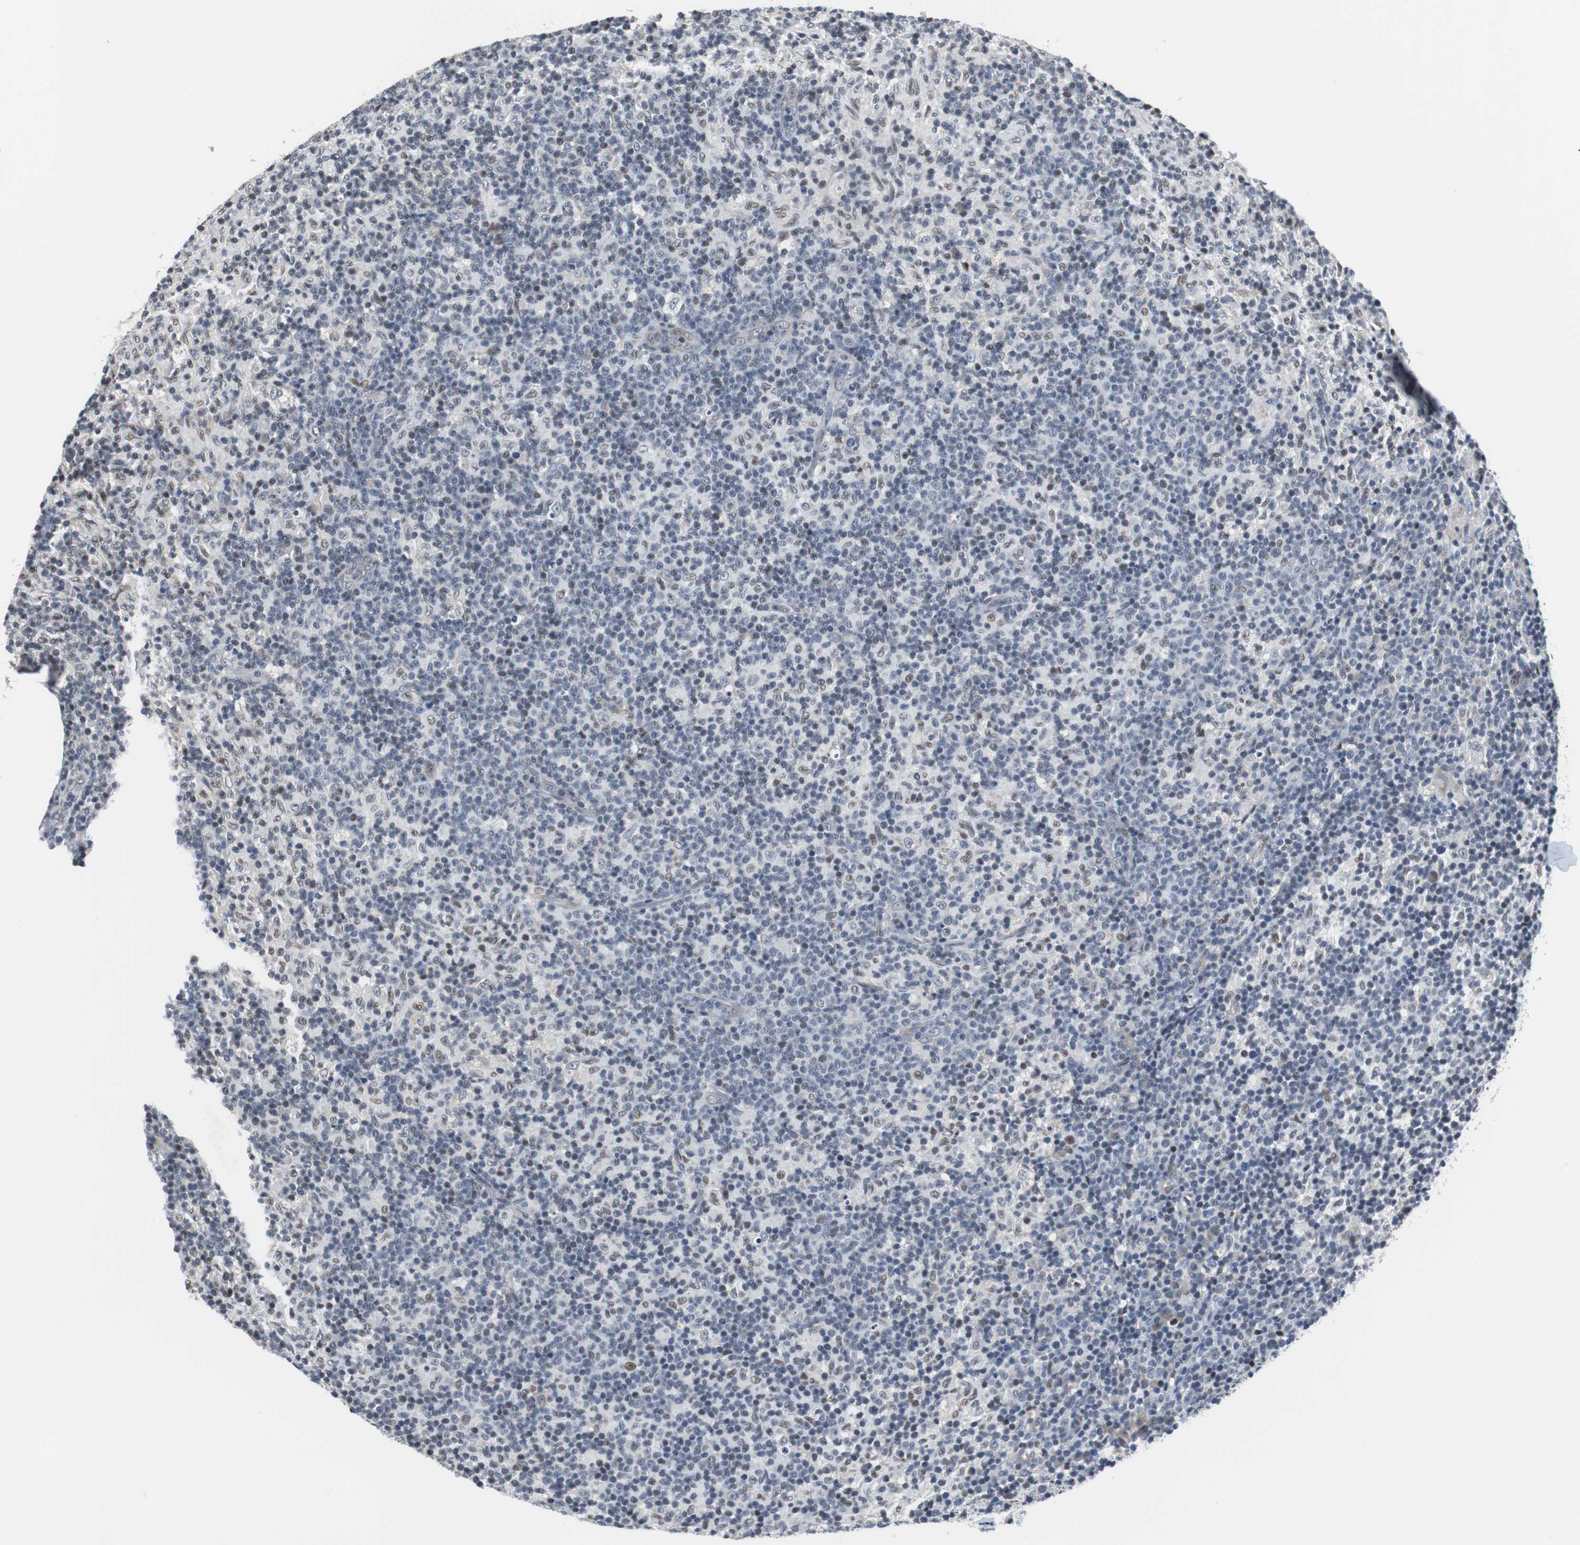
{"staining": {"intensity": "weak", "quantity": "<25%", "location": "nuclear"}, "tissue": "lymph node", "cell_type": "Germinal center cells", "image_type": "normal", "snomed": [{"axis": "morphology", "description": "Normal tissue, NOS"}, {"axis": "morphology", "description": "Inflammation, NOS"}, {"axis": "topography", "description": "Lymph node"}], "caption": "Immunohistochemistry (IHC) histopathology image of normal lymph node stained for a protein (brown), which demonstrates no expression in germinal center cells. (Stains: DAB IHC with hematoxylin counter stain, Microscopy: brightfield microscopy at high magnification).", "gene": "TP63", "patient": {"sex": "male", "age": 55}}